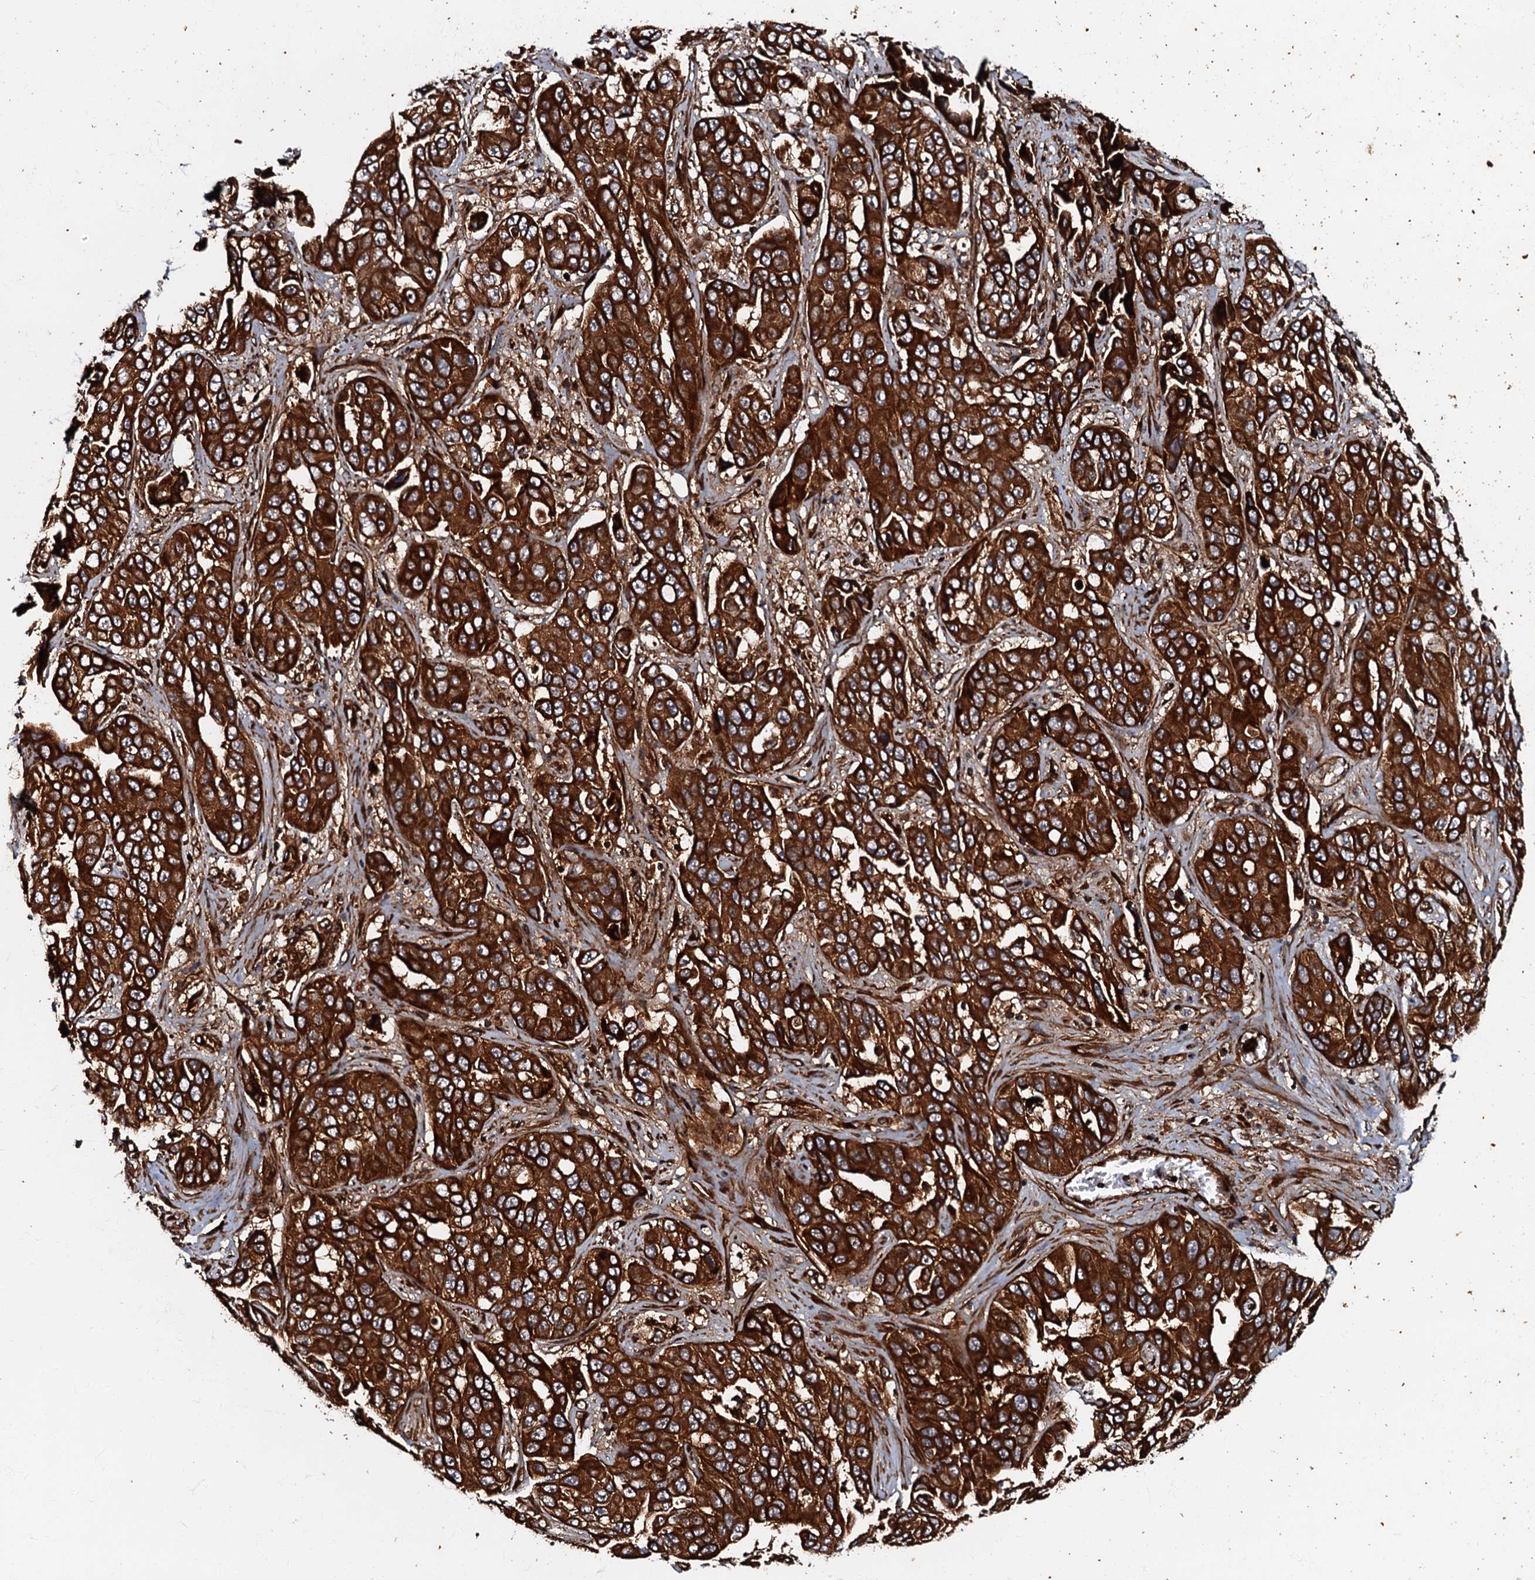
{"staining": {"intensity": "strong", "quantity": ">75%", "location": "cytoplasmic/membranous"}, "tissue": "liver cancer", "cell_type": "Tumor cells", "image_type": "cancer", "snomed": [{"axis": "morphology", "description": "Cholangiocarcinoma"}, {"axis": "topography", "description": "Liver"}], "caption": "Protein expression analysis of human cholangiocarcinoma (liver) reveals strong cytoplasmic/membranous expression in about >75% of tumor cells.", "gene": "BLOC1S6", "patient": {"sex": "female", "age": 52}}